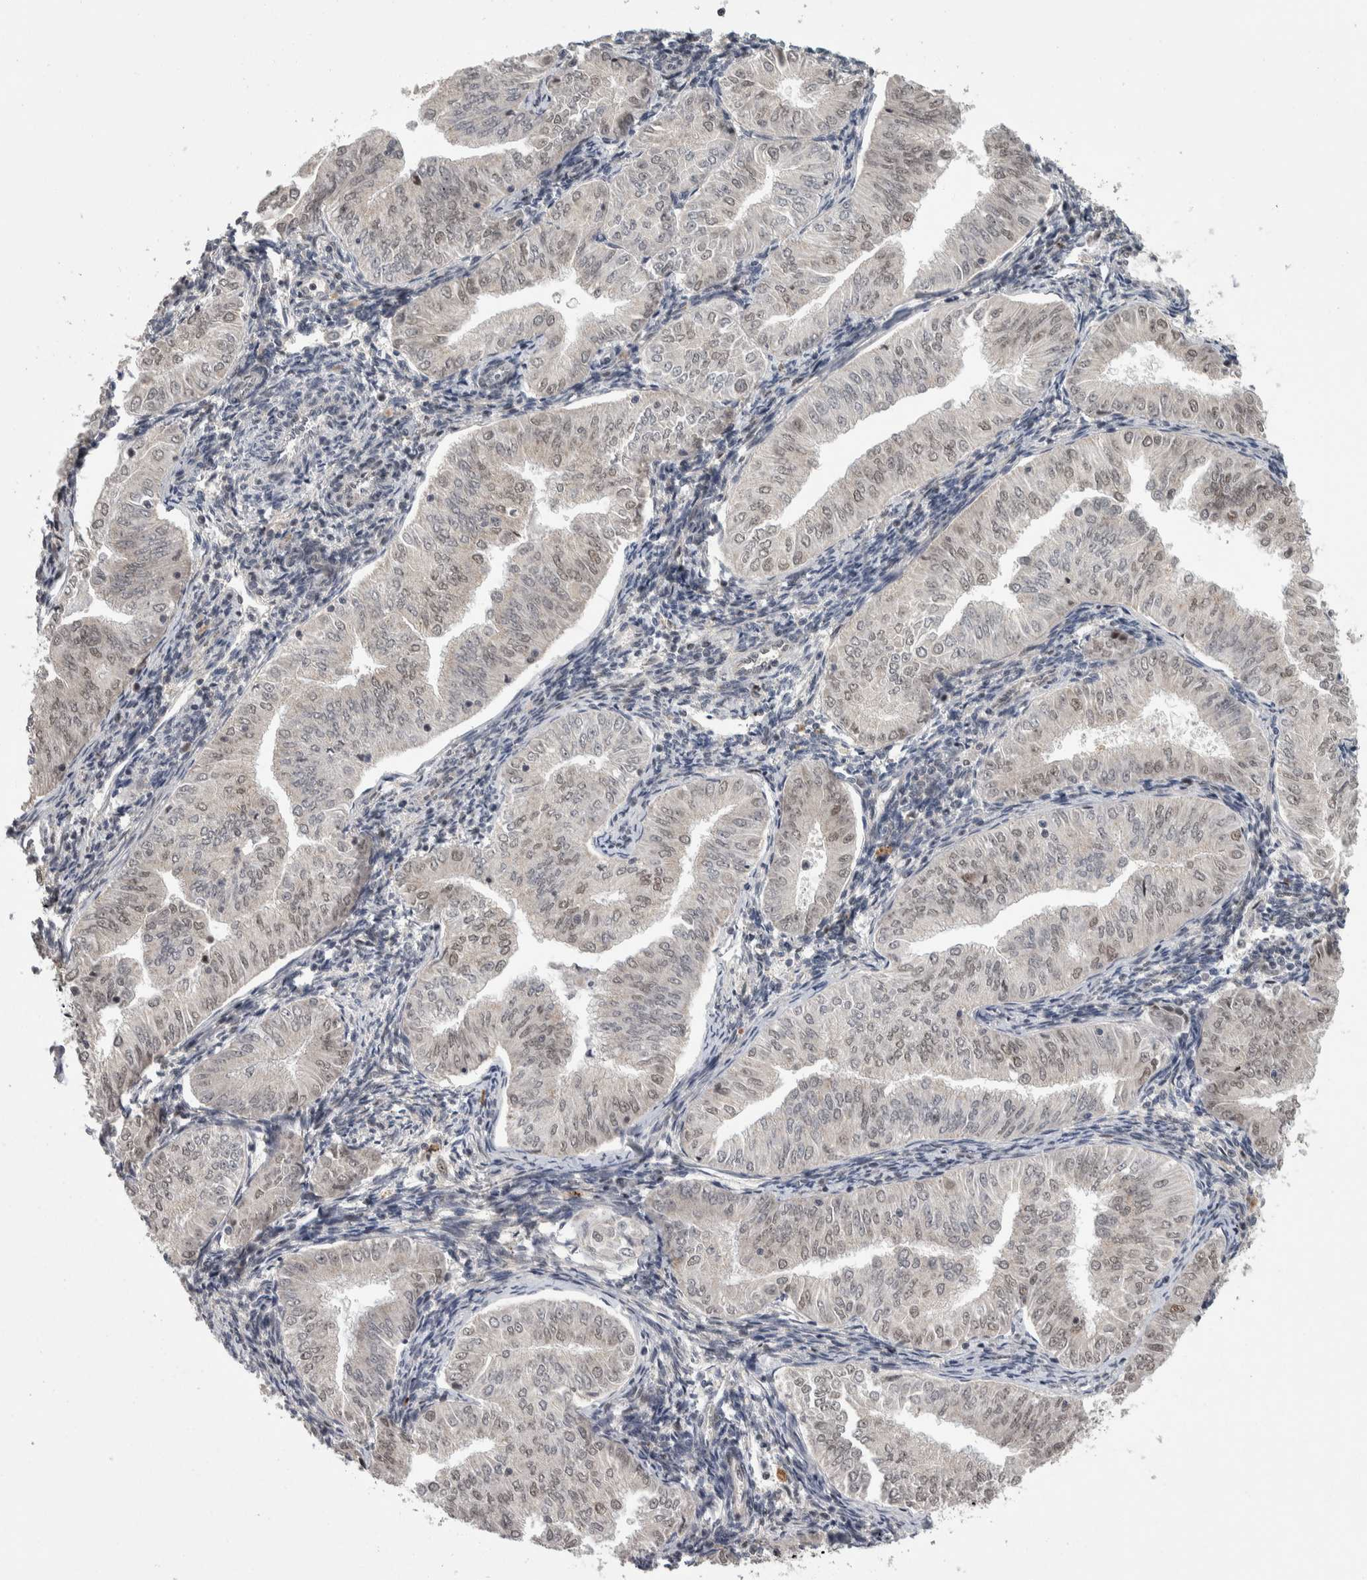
{"staining": {"intensity": "weak", "quantity": "<25%", "location": "nuclear"}, "tissue": "endometrial cancer", "cell_type": "Tumor cells", "image_type": "cancer", "snomed": [{"axis": "morphology", "description": "Normal tissue, NOS"}, {"axis": "morphology", "description": "Adenocarcinoma, NOS"}, {"axis": "topography", "description": "Endometrium"}], "caption": "DAB (3,3'-diaminobenzidine) immunohistochemical staining of human endometrial cancer (adenocarcinoma) shows no significant positivity in tumor cells.", "gene": "ZNF592", "patient": {"sex": "female", "age": 53}}